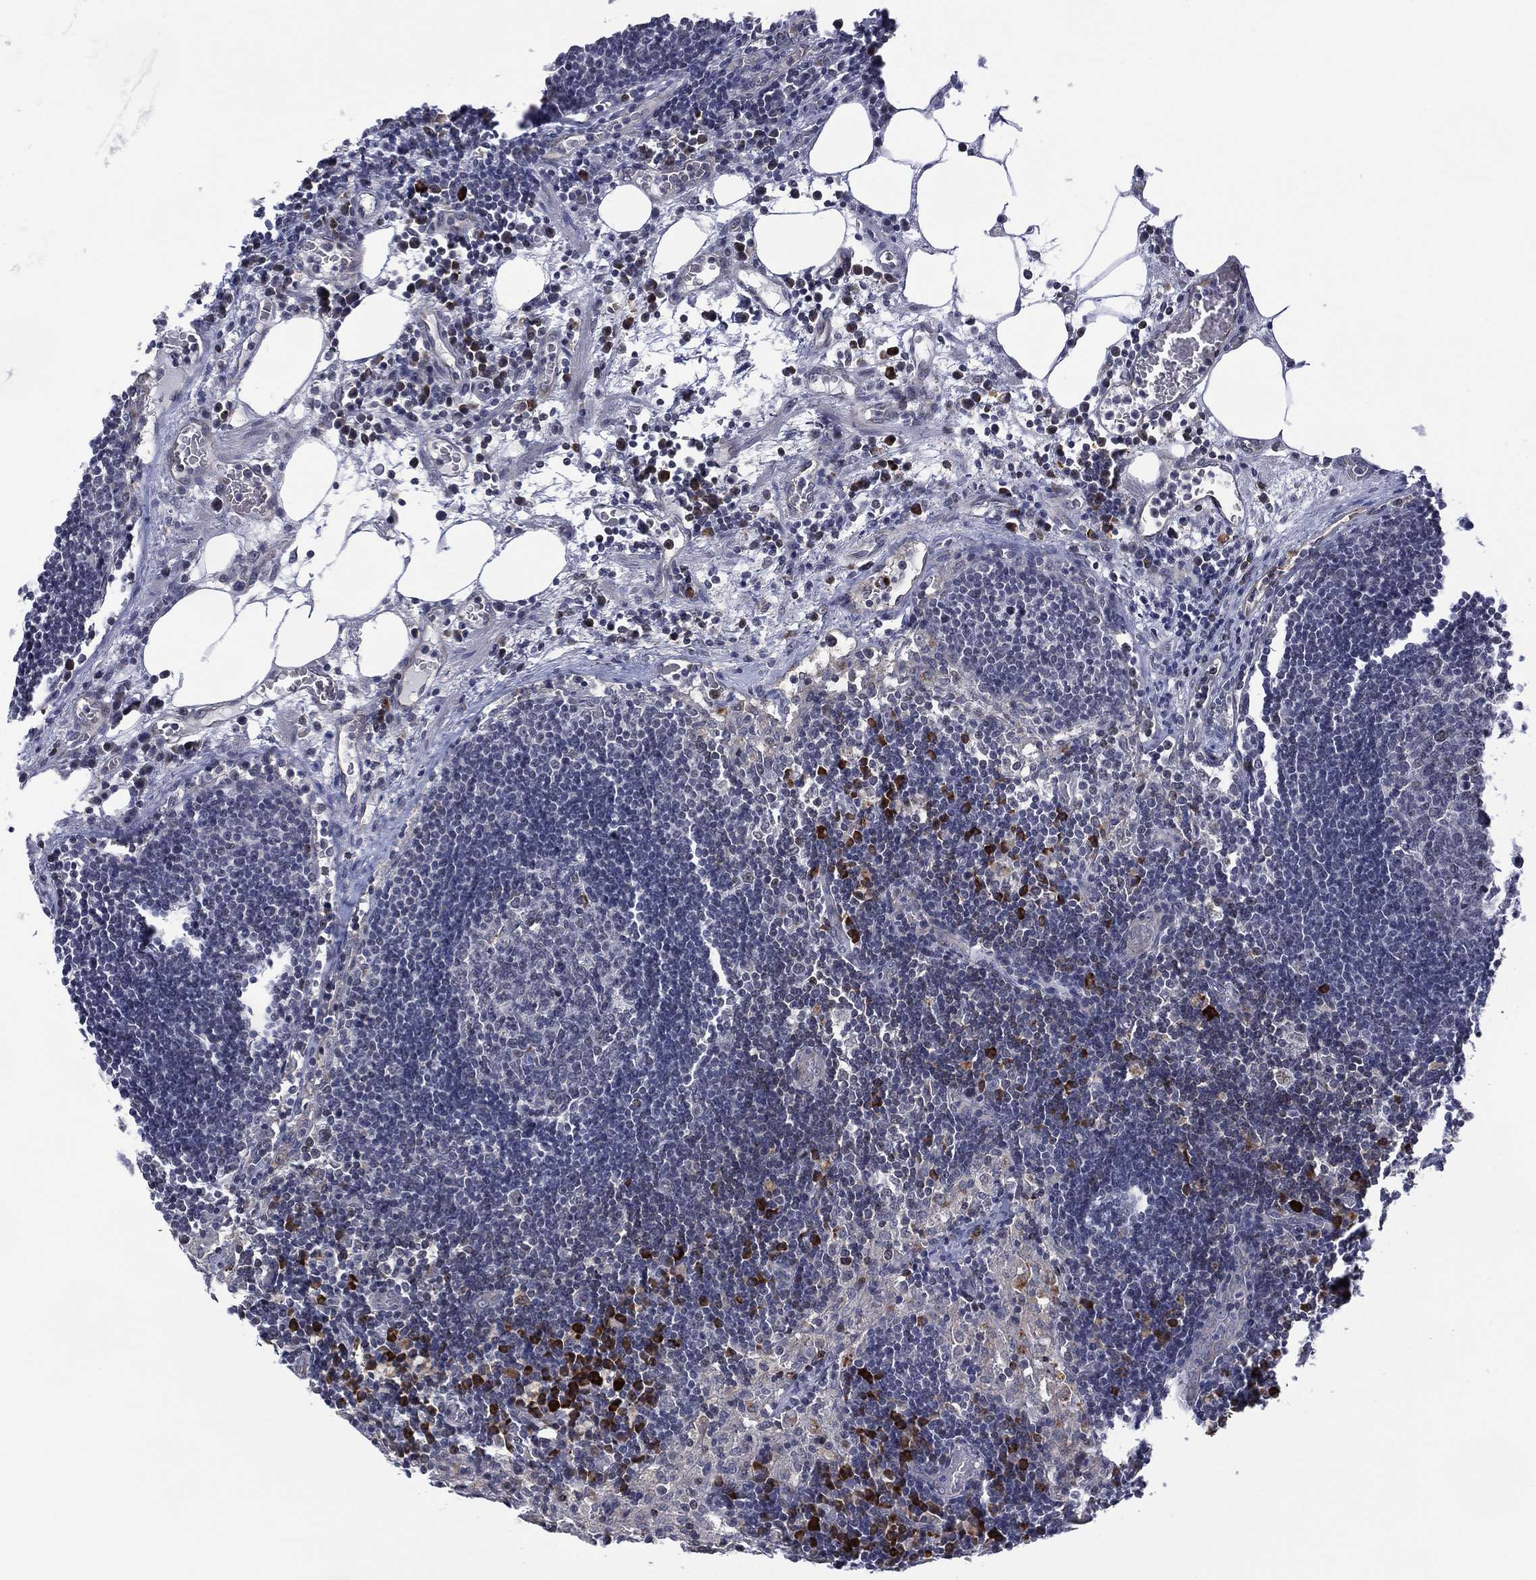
{"staining": {"intensity": "negative", "quantity": "none", "location": "none"}, "tissue": "lymph node", "cell_type": "Germinal center cells", "image_type": "normal", "snomed": [{"axis": "morphology", "description": "Normal tissue, NOS"}, {"axis": "topography", "description": "Lymph node"}], "caption": "There is no significant expression in germinal center cells of lymph node. (Brightfield microscopy of DAB immunohistochemistry at high magnification).", "gene": "DPP4", "patient": {"sex": "male", "age": 63}}